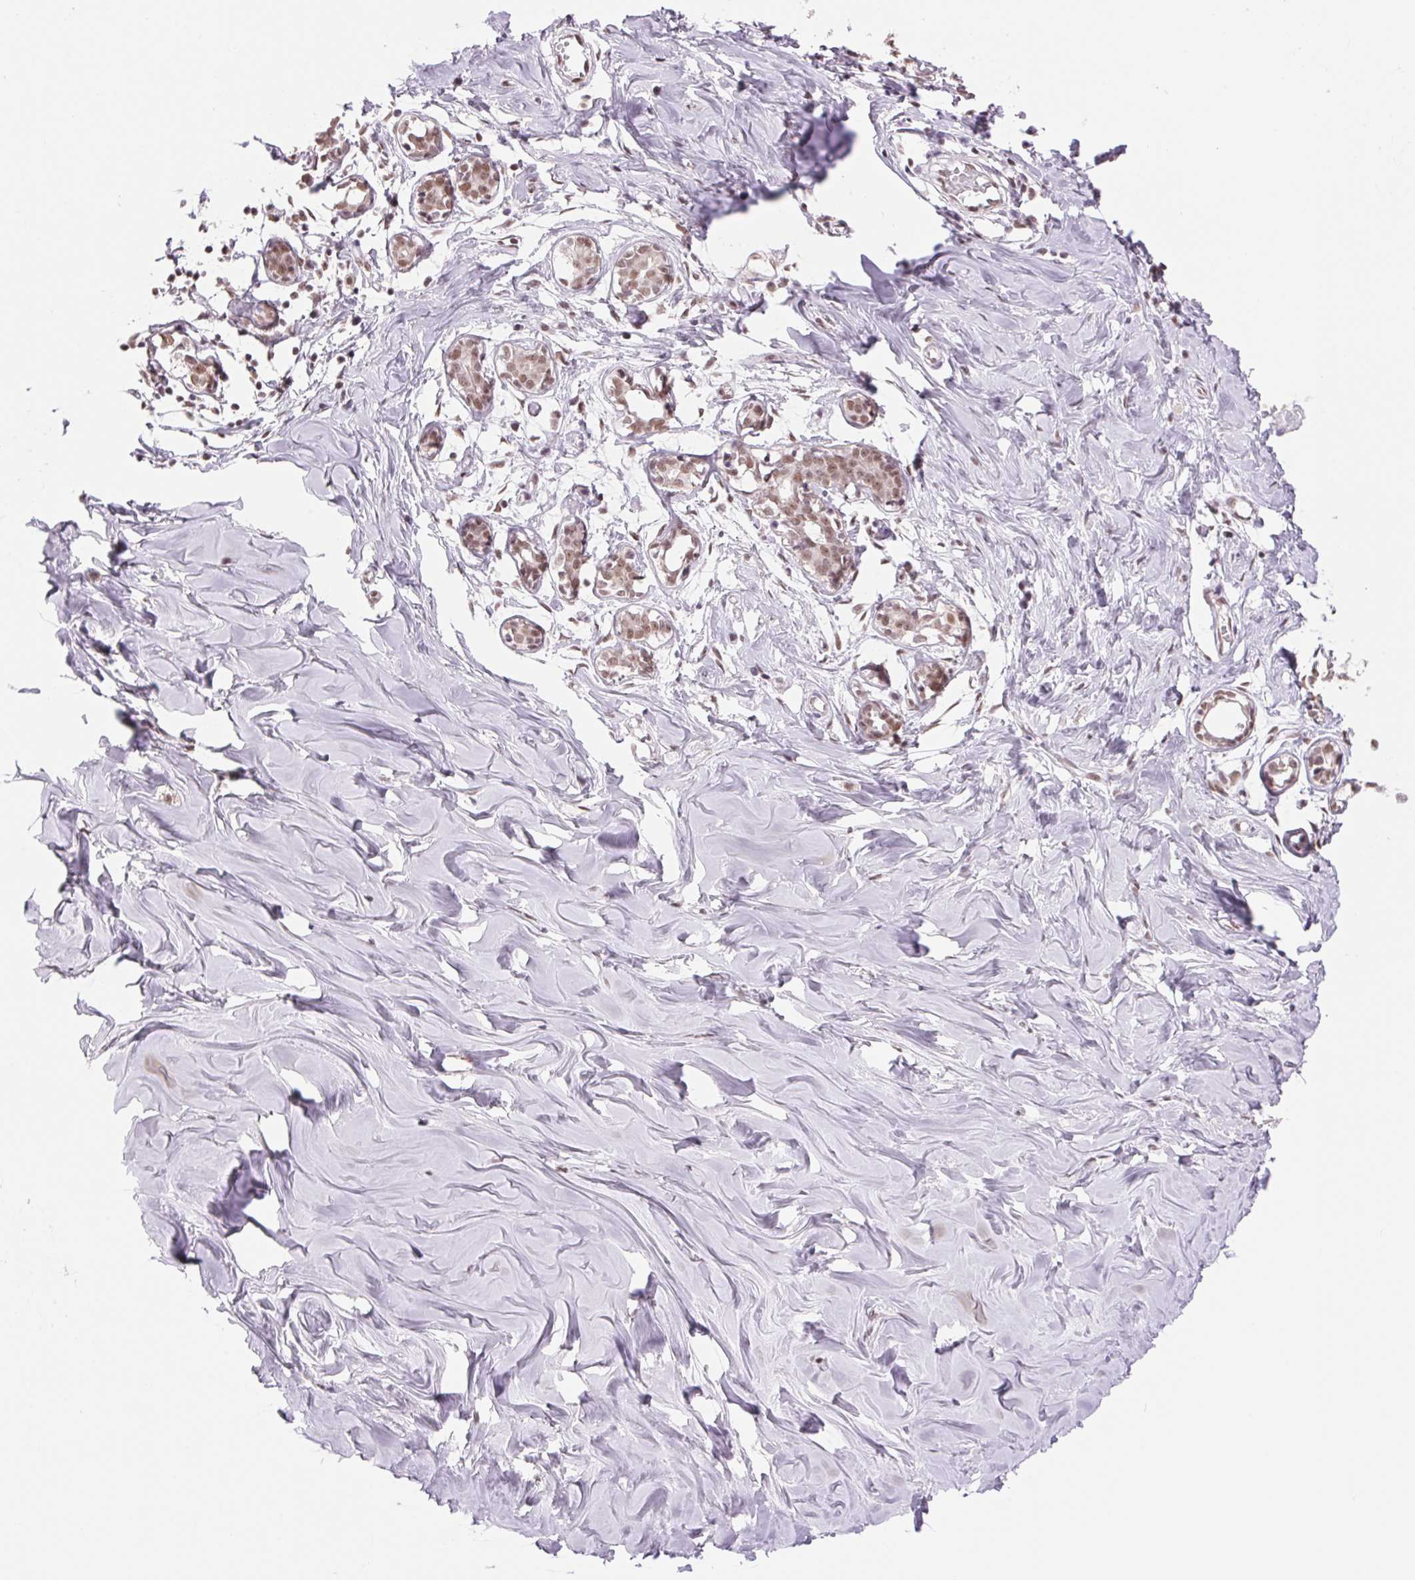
{"staining": {"intensity": "negative", "quantity": "none", "location": "none"}, "tissue": "breast", "cell_type": "Adipocytes", "image_type": "normal", "snomed": [{"axis": "morphology", "description": "Normal tissue, NOS"}, {"axis": "topography", "description": "Breast"}], "caption": "DAB immunohistochemical staining of unremarkable human breast demonstrates no significant staining in adipocytes.", "gene": "RPRD1B", "patient": {"sex": "female", "age": 27}}